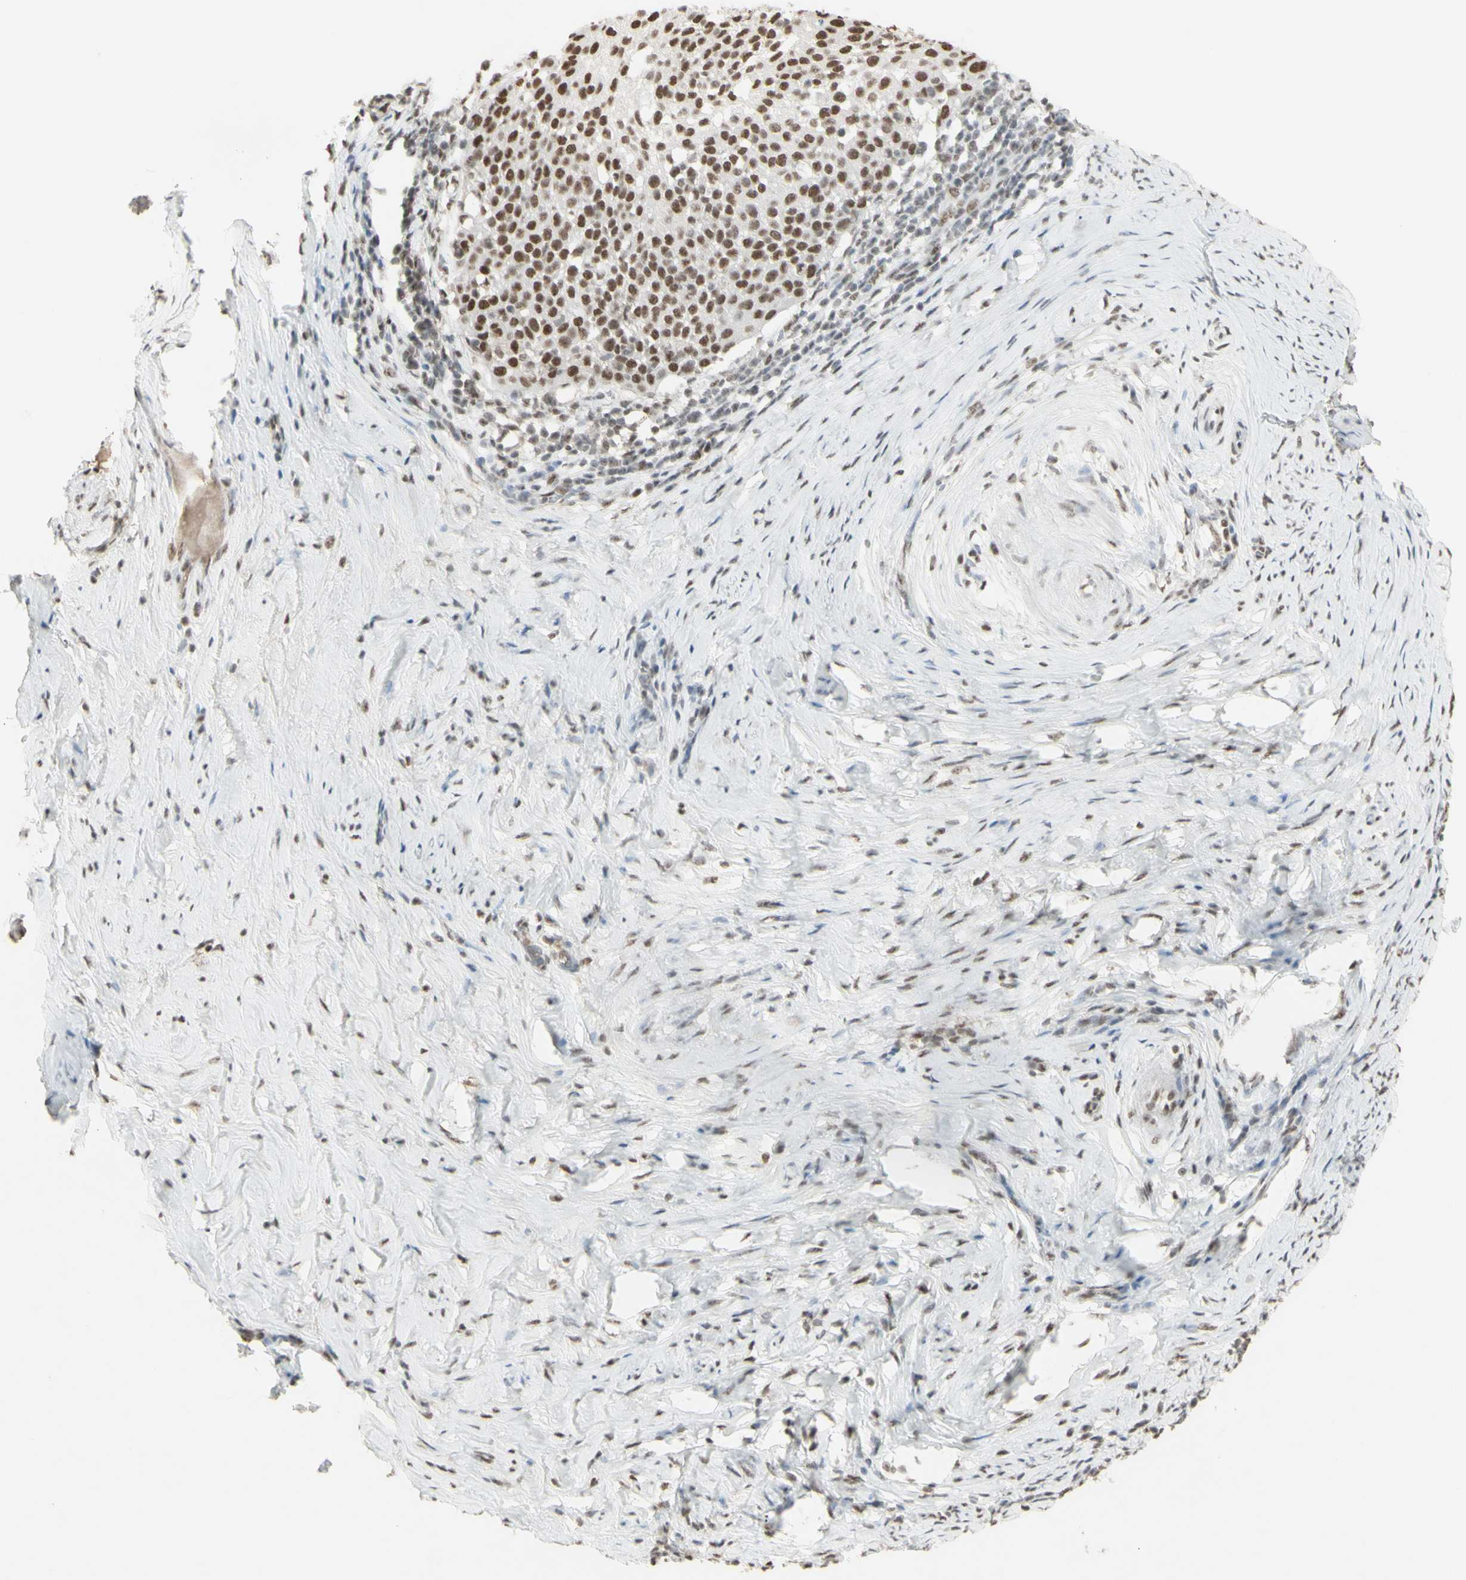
{"staining": {"intensity": "strong", "quantity": ">75%", "location": "nuclear"}, "tissue": "cervical cancer", "cell_type": "Tumor cells", "image_type": "cancer", "snomed": [{"axis": "morphology", "description": "Squamous cell carcinoma, NOS"}, {"axis": "topography", "description": "Cervix"}], "caption": "This is an image of immunohistochemistry (IHC) staining of squamous cell carcinoma (cervical), which shows strong staining in the nuclear of tumor cells.", "gene": "TRIM28", "patient": {"sex": "female", "age": 51}}